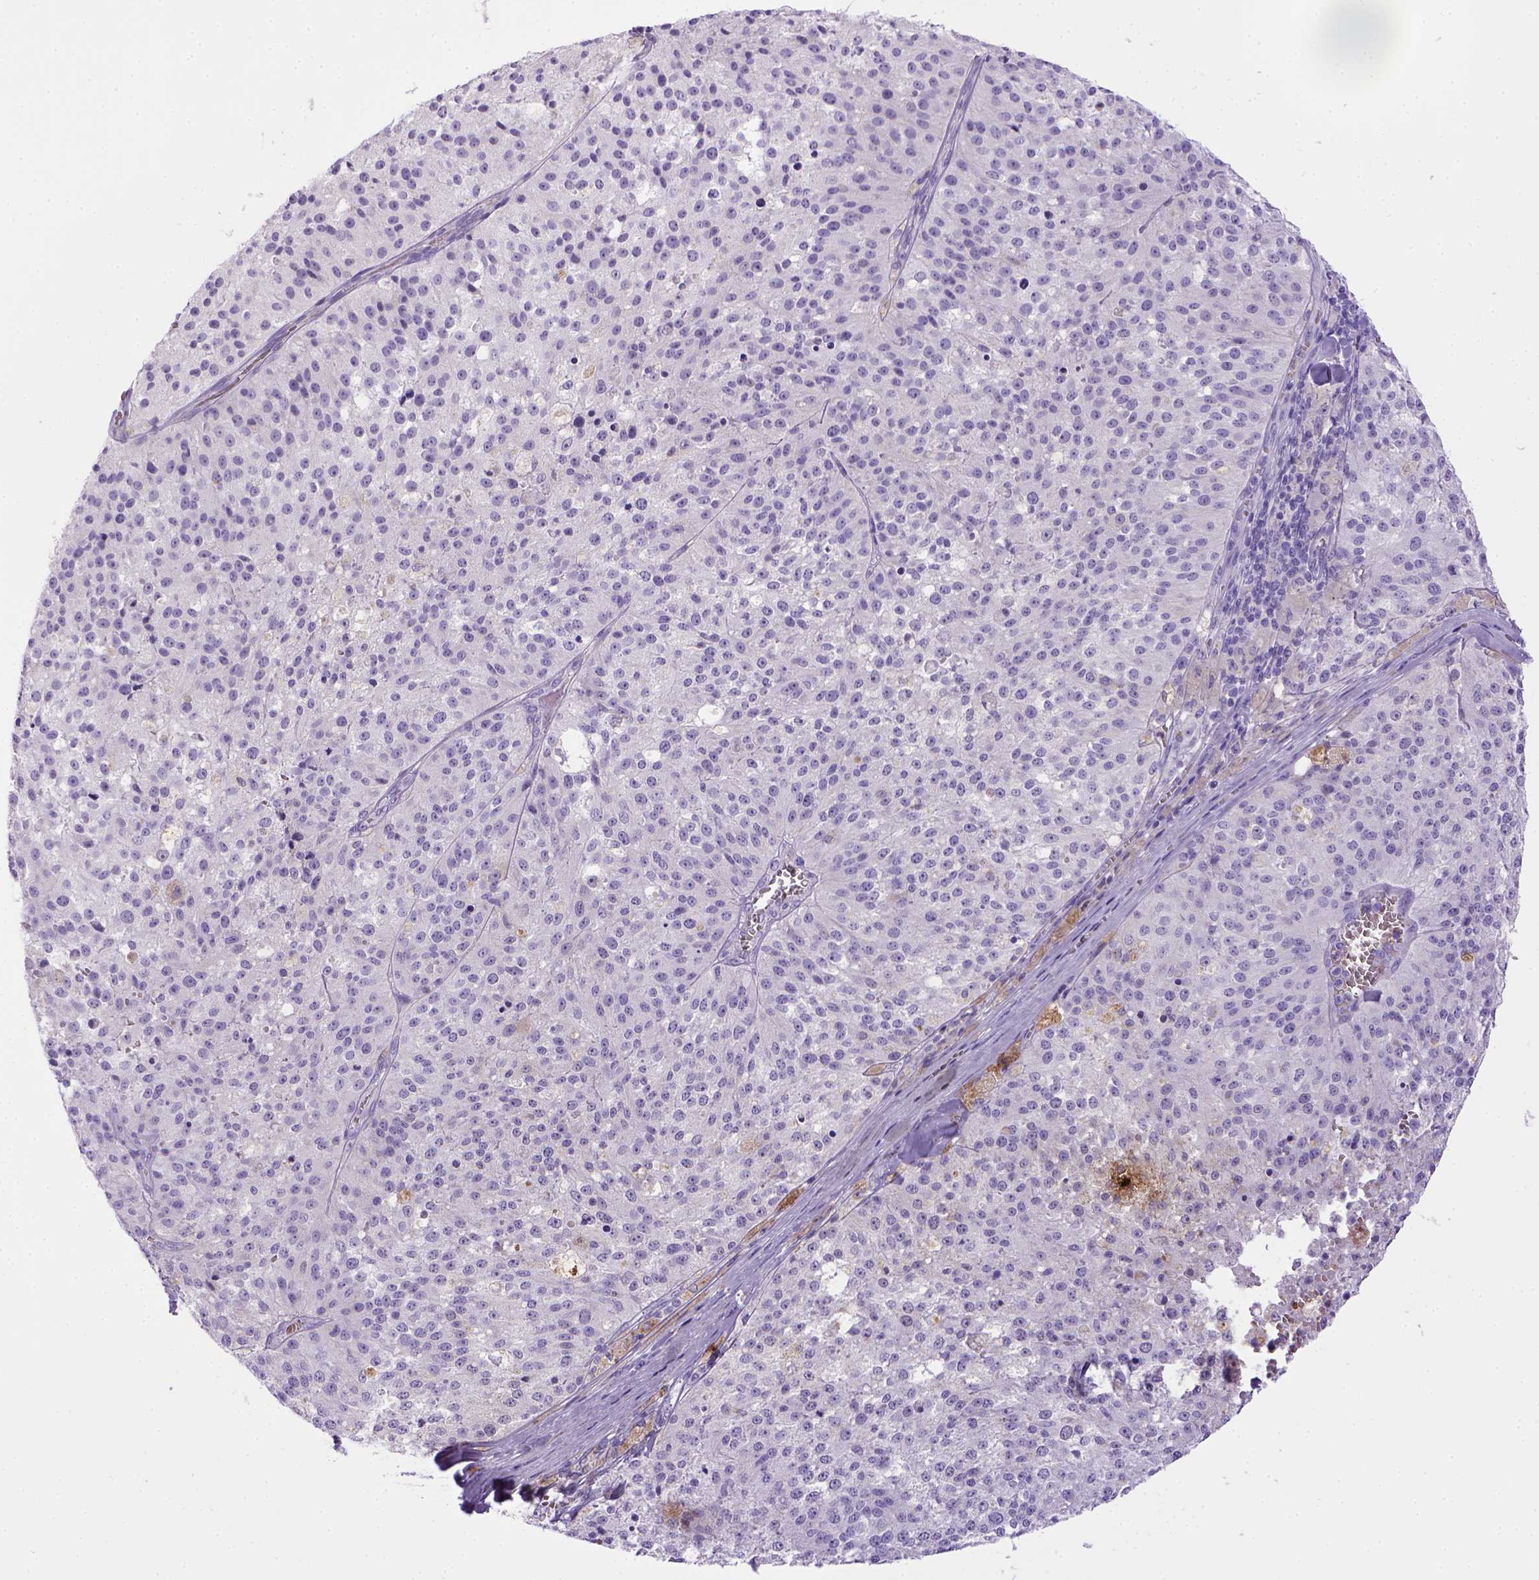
{"staining": {"intensity": "negative", "quantity": "none", "location": "none"}, "tissue": "melanoma", "cell_type": "Tumor cells", "image_type": "cancer", "snomed": [{"axis": "morphology", "description": "Malignant melanoma, Metastatic site"}, {"axis": "topography", "description": "Lymph node"}], "caption": "Tumor cells are negative for protein expression in human melanoma. (DAB IHC visualized using brightfield microscopy, high magnification).", "gene": "BAAT", "patient": {"sex": "female", "age": 64}}